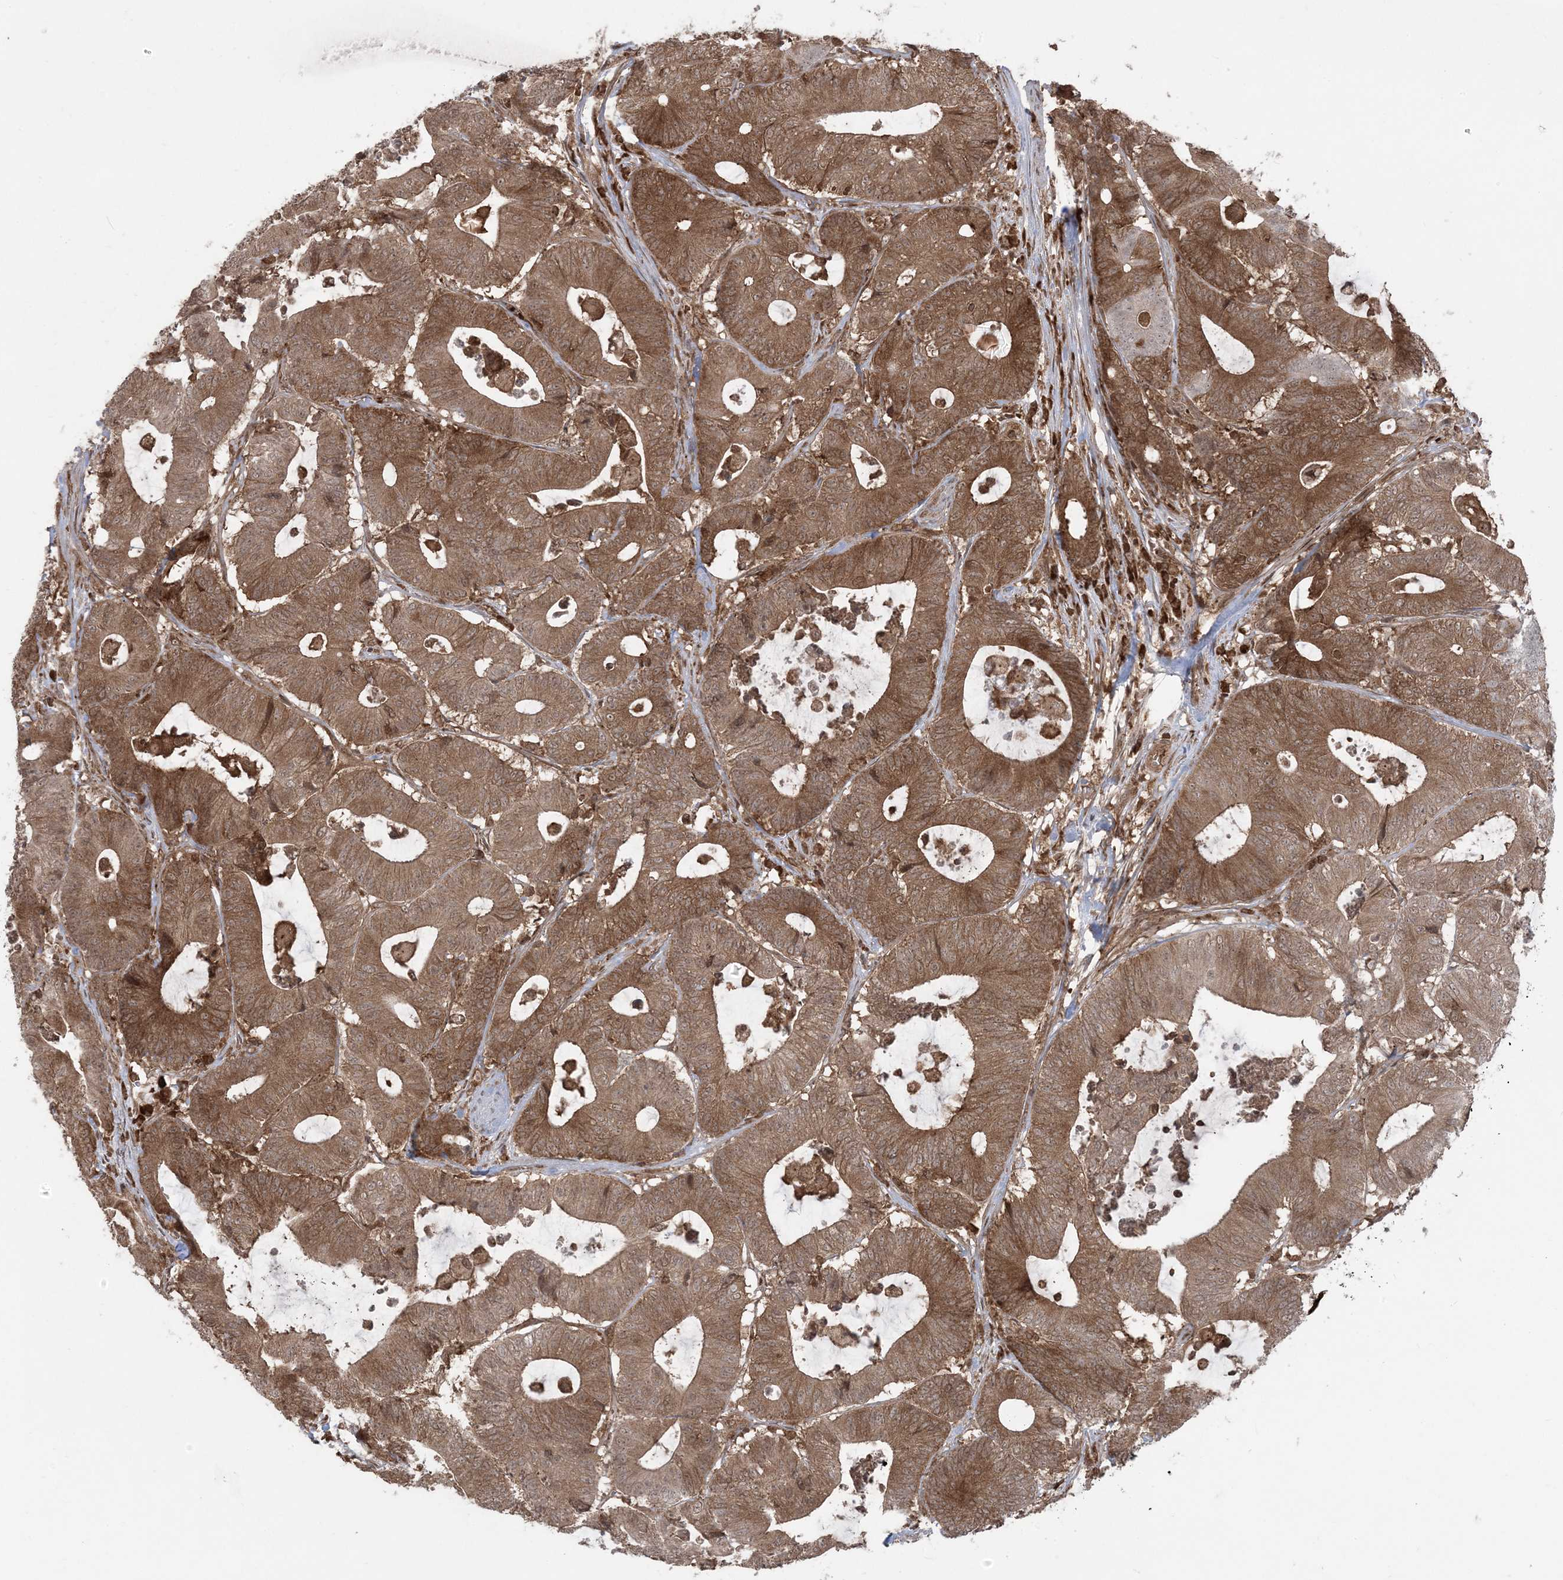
{"staining": {"intensity": "moderate", "quantity": ">75%", "location": "cytoplasmic/membranous"}, "tissue": "colorectal cancer", "cell_type": "Tumor cells", "image_type": "cancer", "snomed": [{"axis": "morphology", "description": "Adenocarcinoma, NOS"}, {"axis": "topography", "description": "Colon"}], "caption": "Tumor cells exhibit moderate cytoplasmic/membranous positivity in approximately >75% of cells in colorectal adenocarcinoma.", "gene": "DDX19B", "patient": {"sex": "female", "age": 84}}